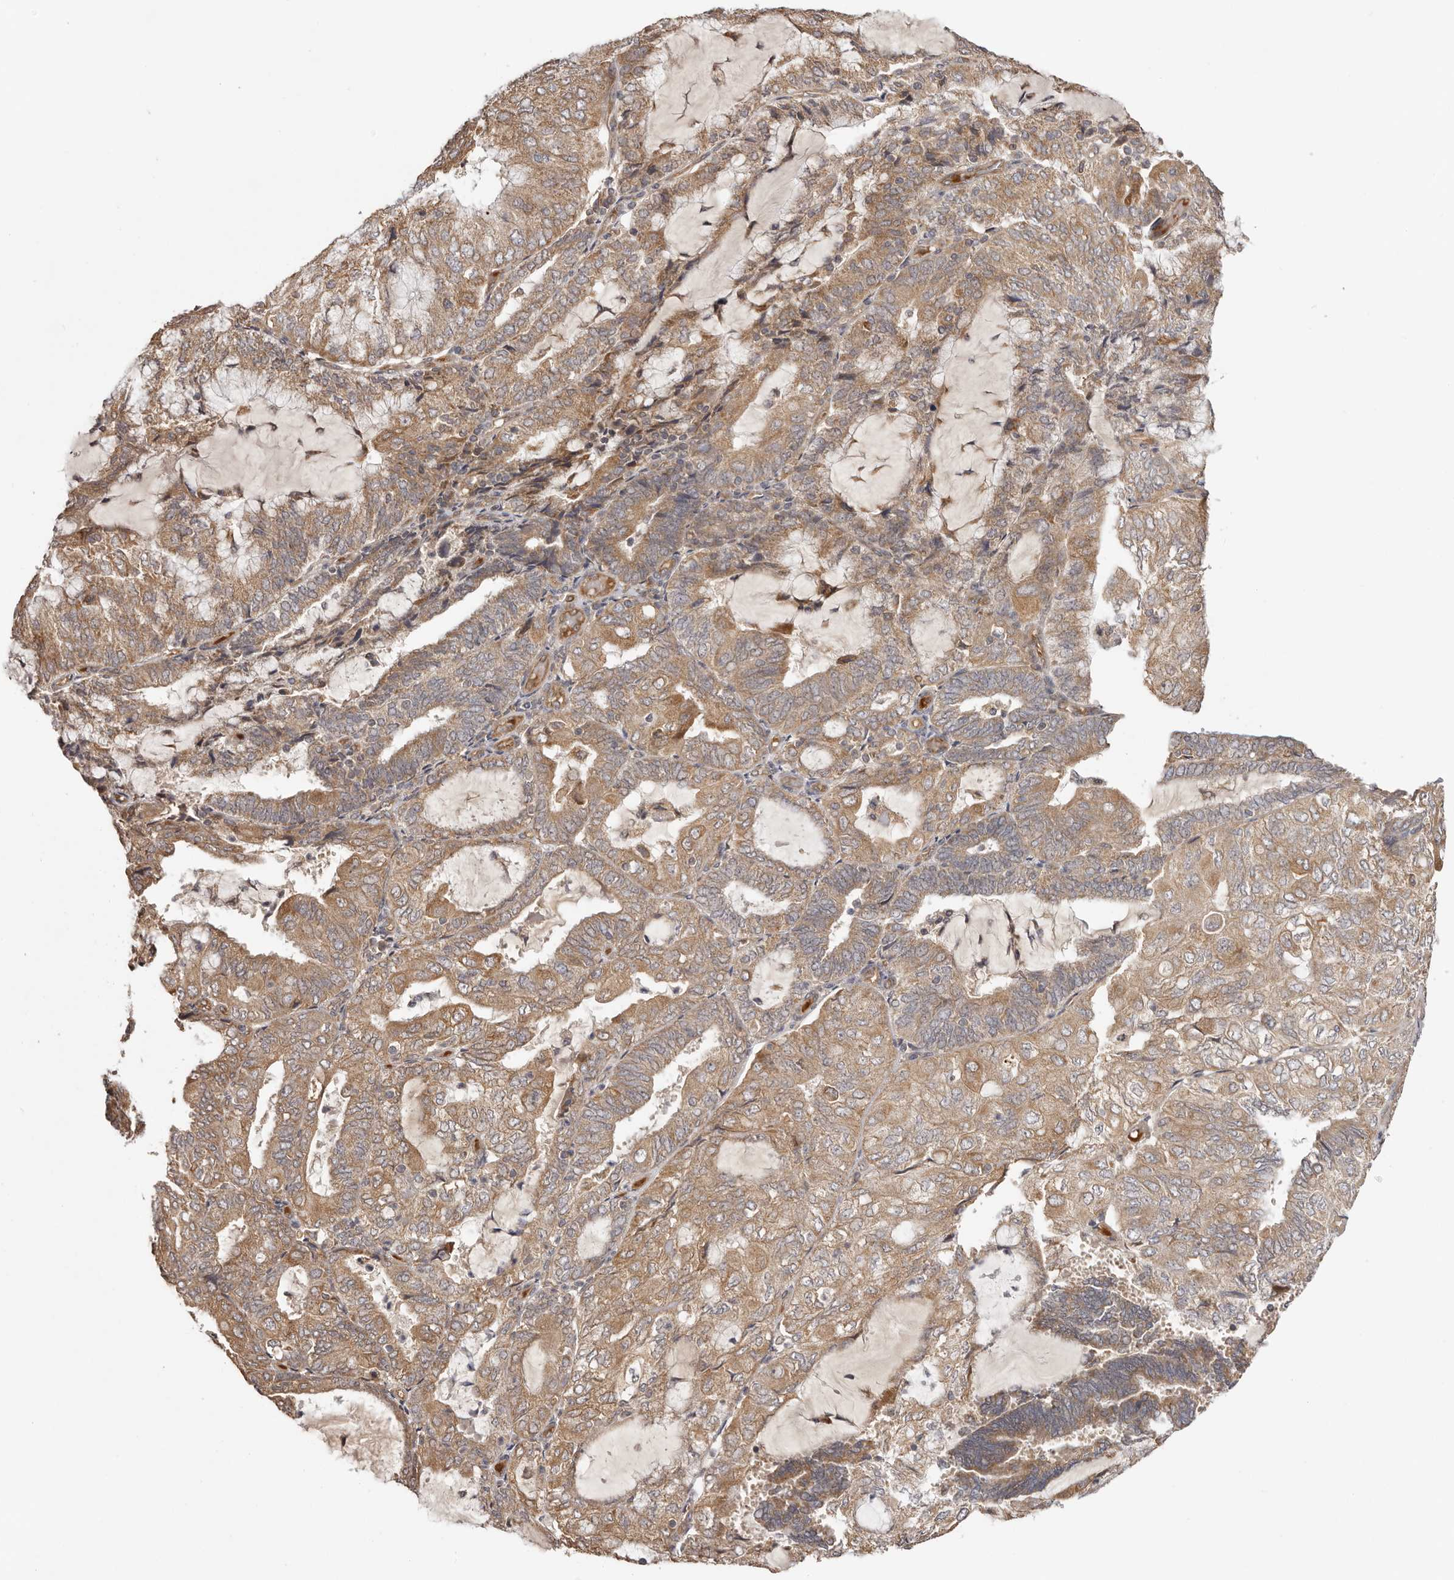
{"staining": {"intensity": "moderate", "quantity": ">75%", "location": "cytoplasmic/membranous"}, "tissue": "endometrial cancer", "cell_type": "Tumor cells", "image_type": "cancer", "snomed": [{"axis": "morphology", "description": "Adenocarcinoma, NOS"}, {"axis": "topography", "description": "Endometrium"}], "caption": "Human endometrial adenocarcinoma stained with a brown dye exhibits moderate cytoplasmic/membranous positive expression in about >75% of tumor cells.", "gene": "UBR2", "patient": {"sex": "female", "age": 81}}